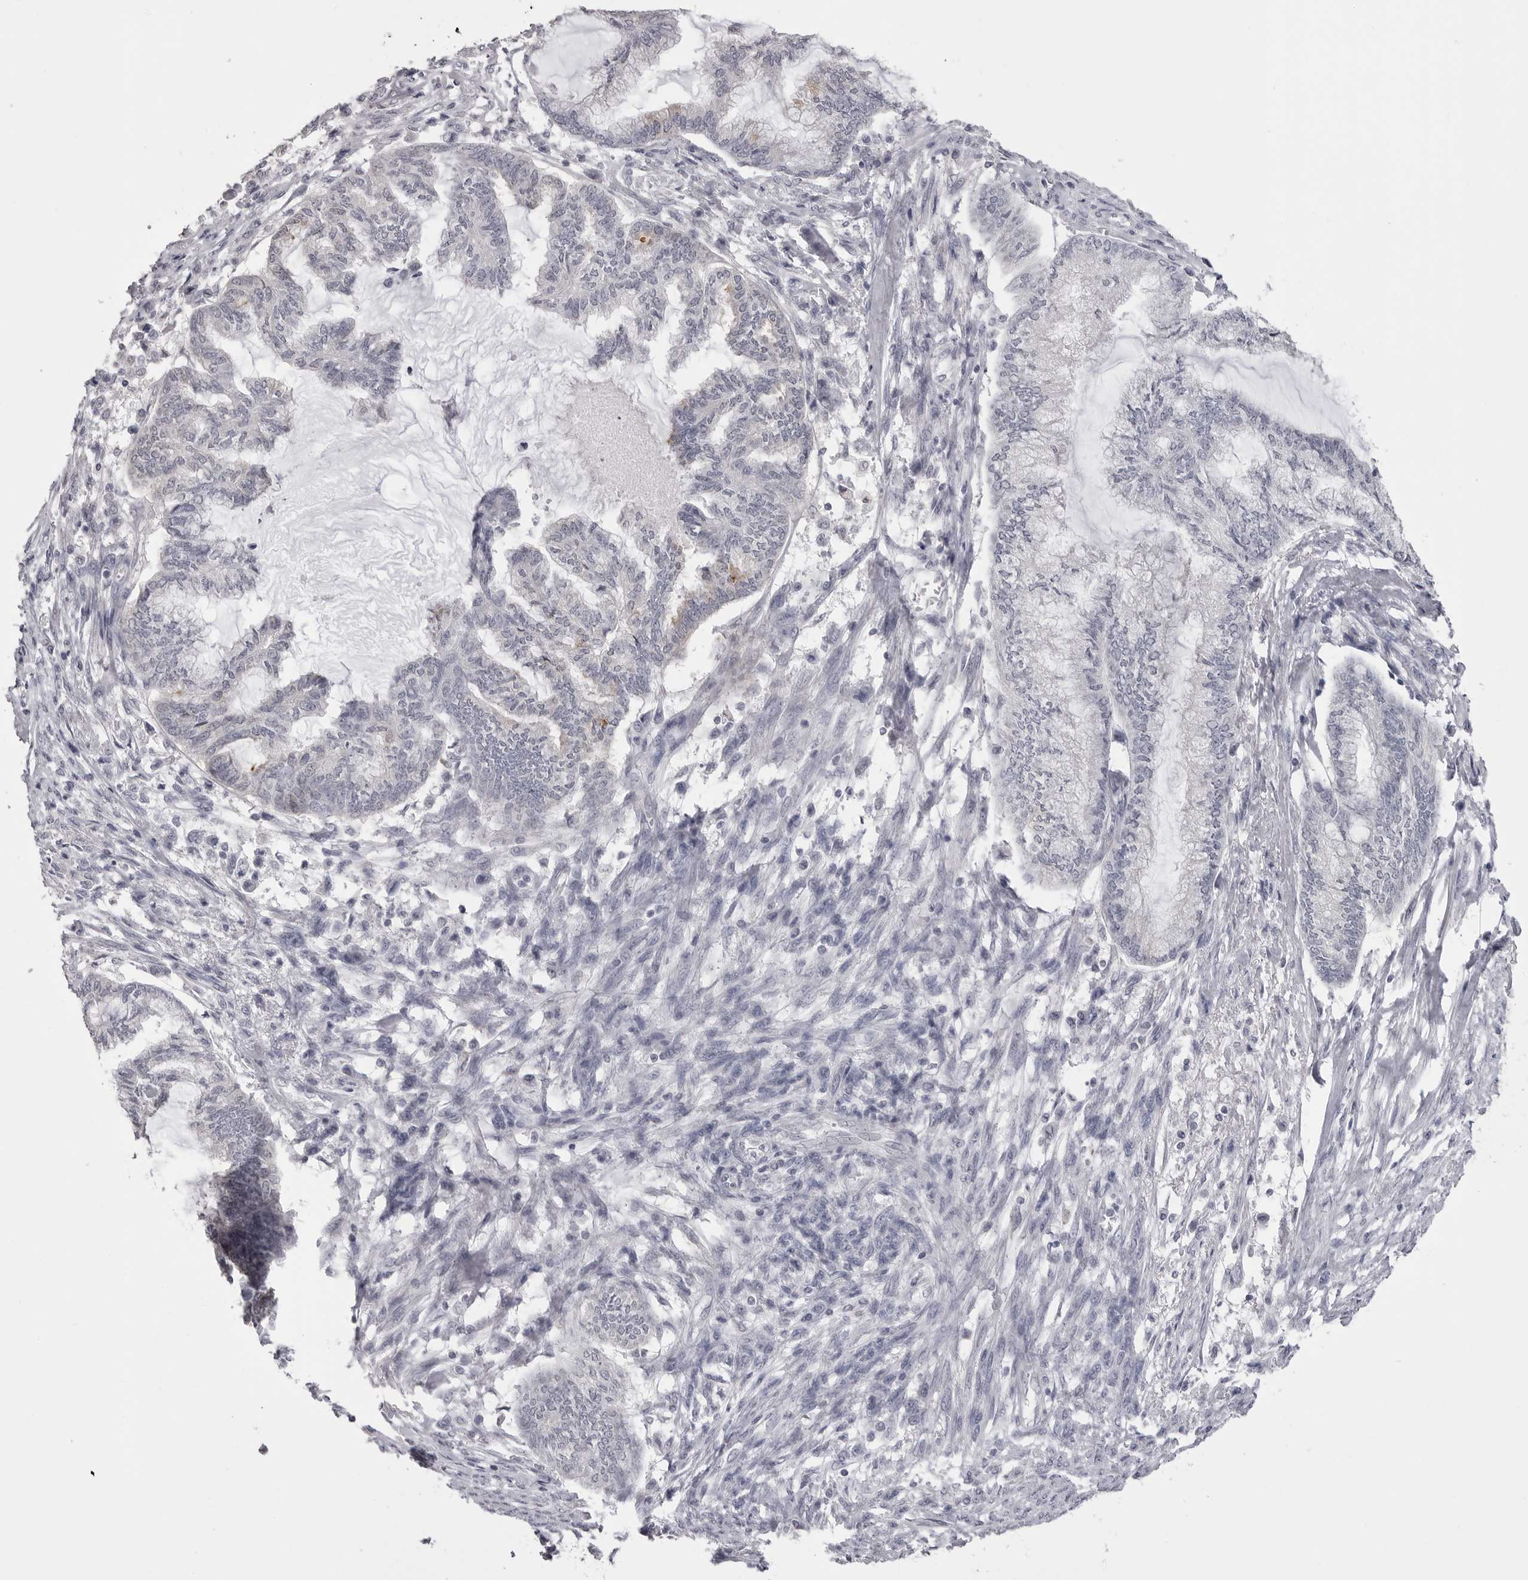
{"staining": {"intensity": "negative", "quantity": "none", "location": "none"}, "tissue": "endometrial cancer", "cell_type": "Tumor cells", "image_type": "cancer", "snomed": [{"axis": "morphology", "description": "Adenocarcinoma, NOS"}, {"axis": "topography", "description": "Endometrium"}], "caption": "High power microscopy image of an IHC micrograph of endometrial cancer (adenocarcinoma), revealing no significant staining in tumor cells.", "gene": "GPN2", "patient": {"sex": "female", "age": 86}}